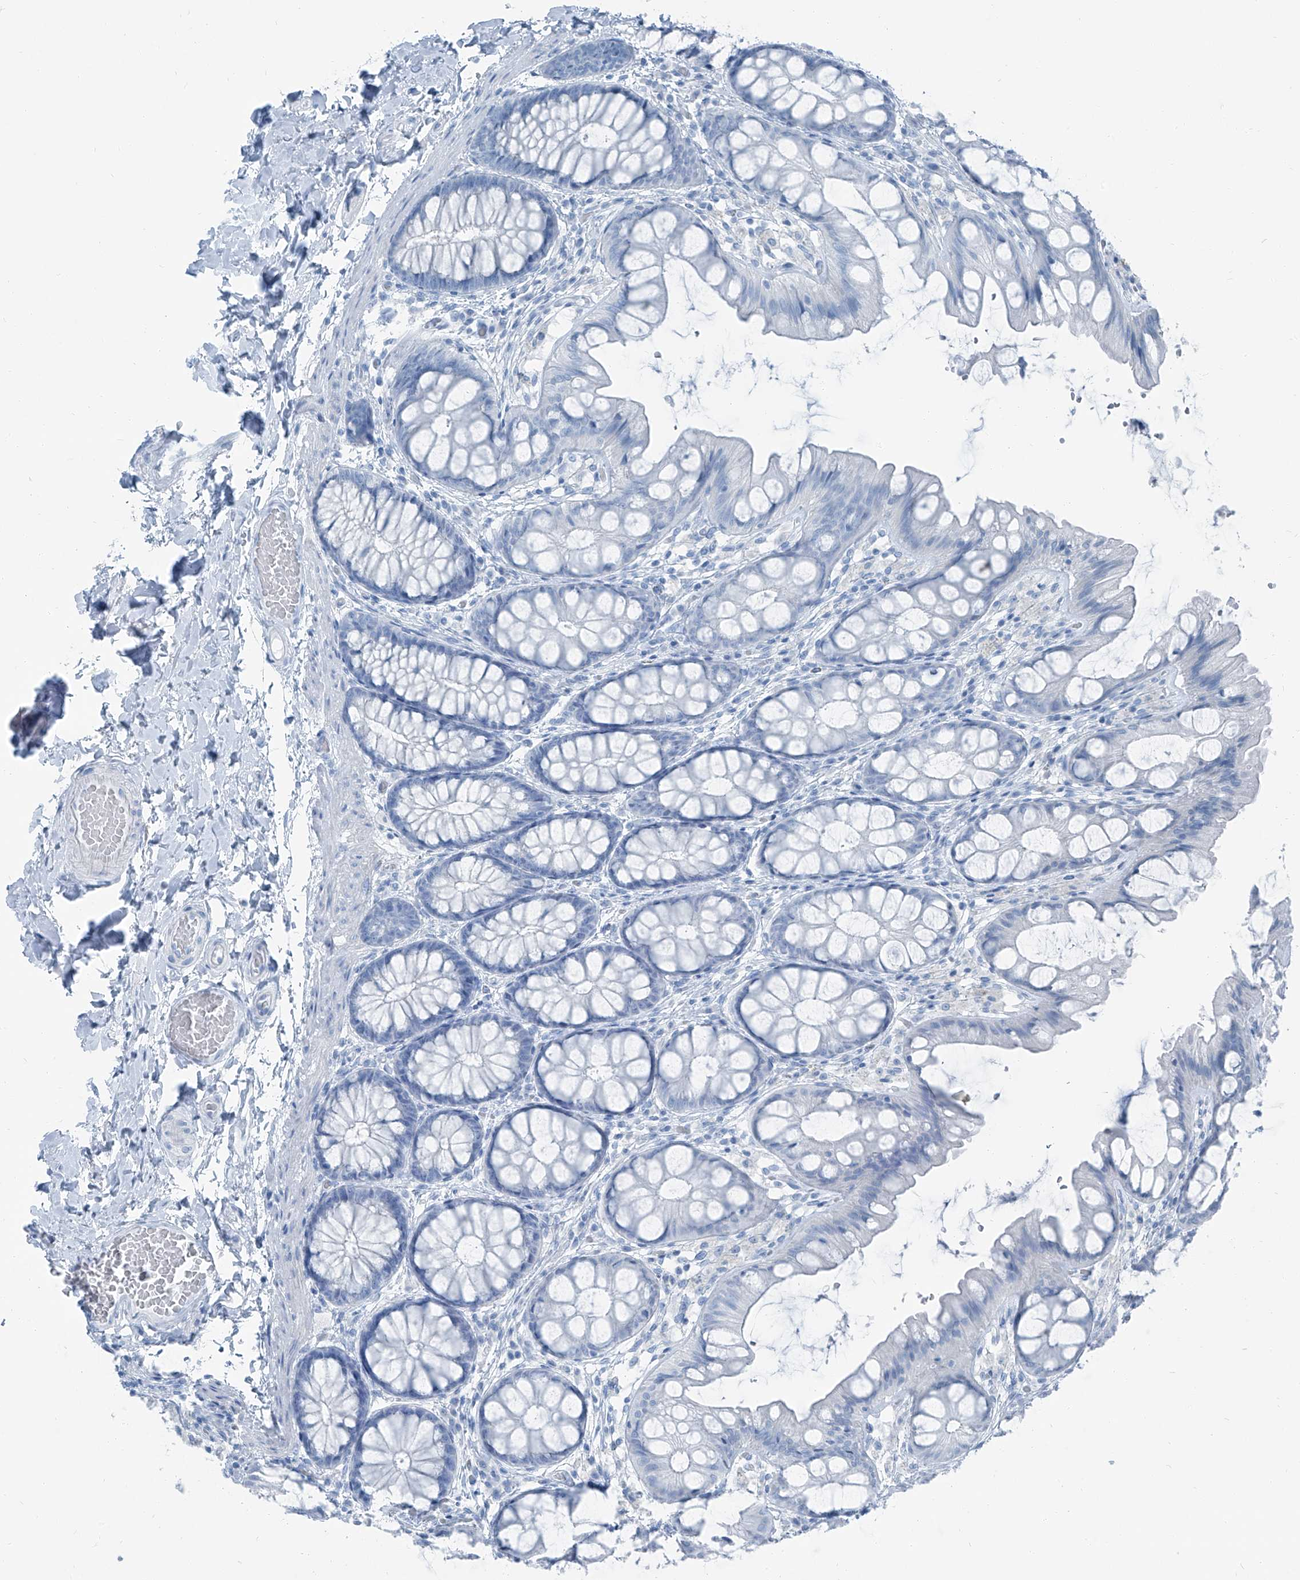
{"staining": {"intensity": "negative", "quantity": "none", "location": "none"}, "tissue": "colon", "cell_type": "Endothelial cells", "image_type": "normal", "snomed": [{"axis": "morphology", "description": "Normal tissue, NOS"}, {"axis": "topography", "description": "Colon"}], "caption": "Immunohistochemistry (IHC) histopathology image of normal colon stained for a protein (brown), which demonstrates no expression in endothelial cells.", "gene": "RGN", "patient": {"sex": "male", "age": 47}}